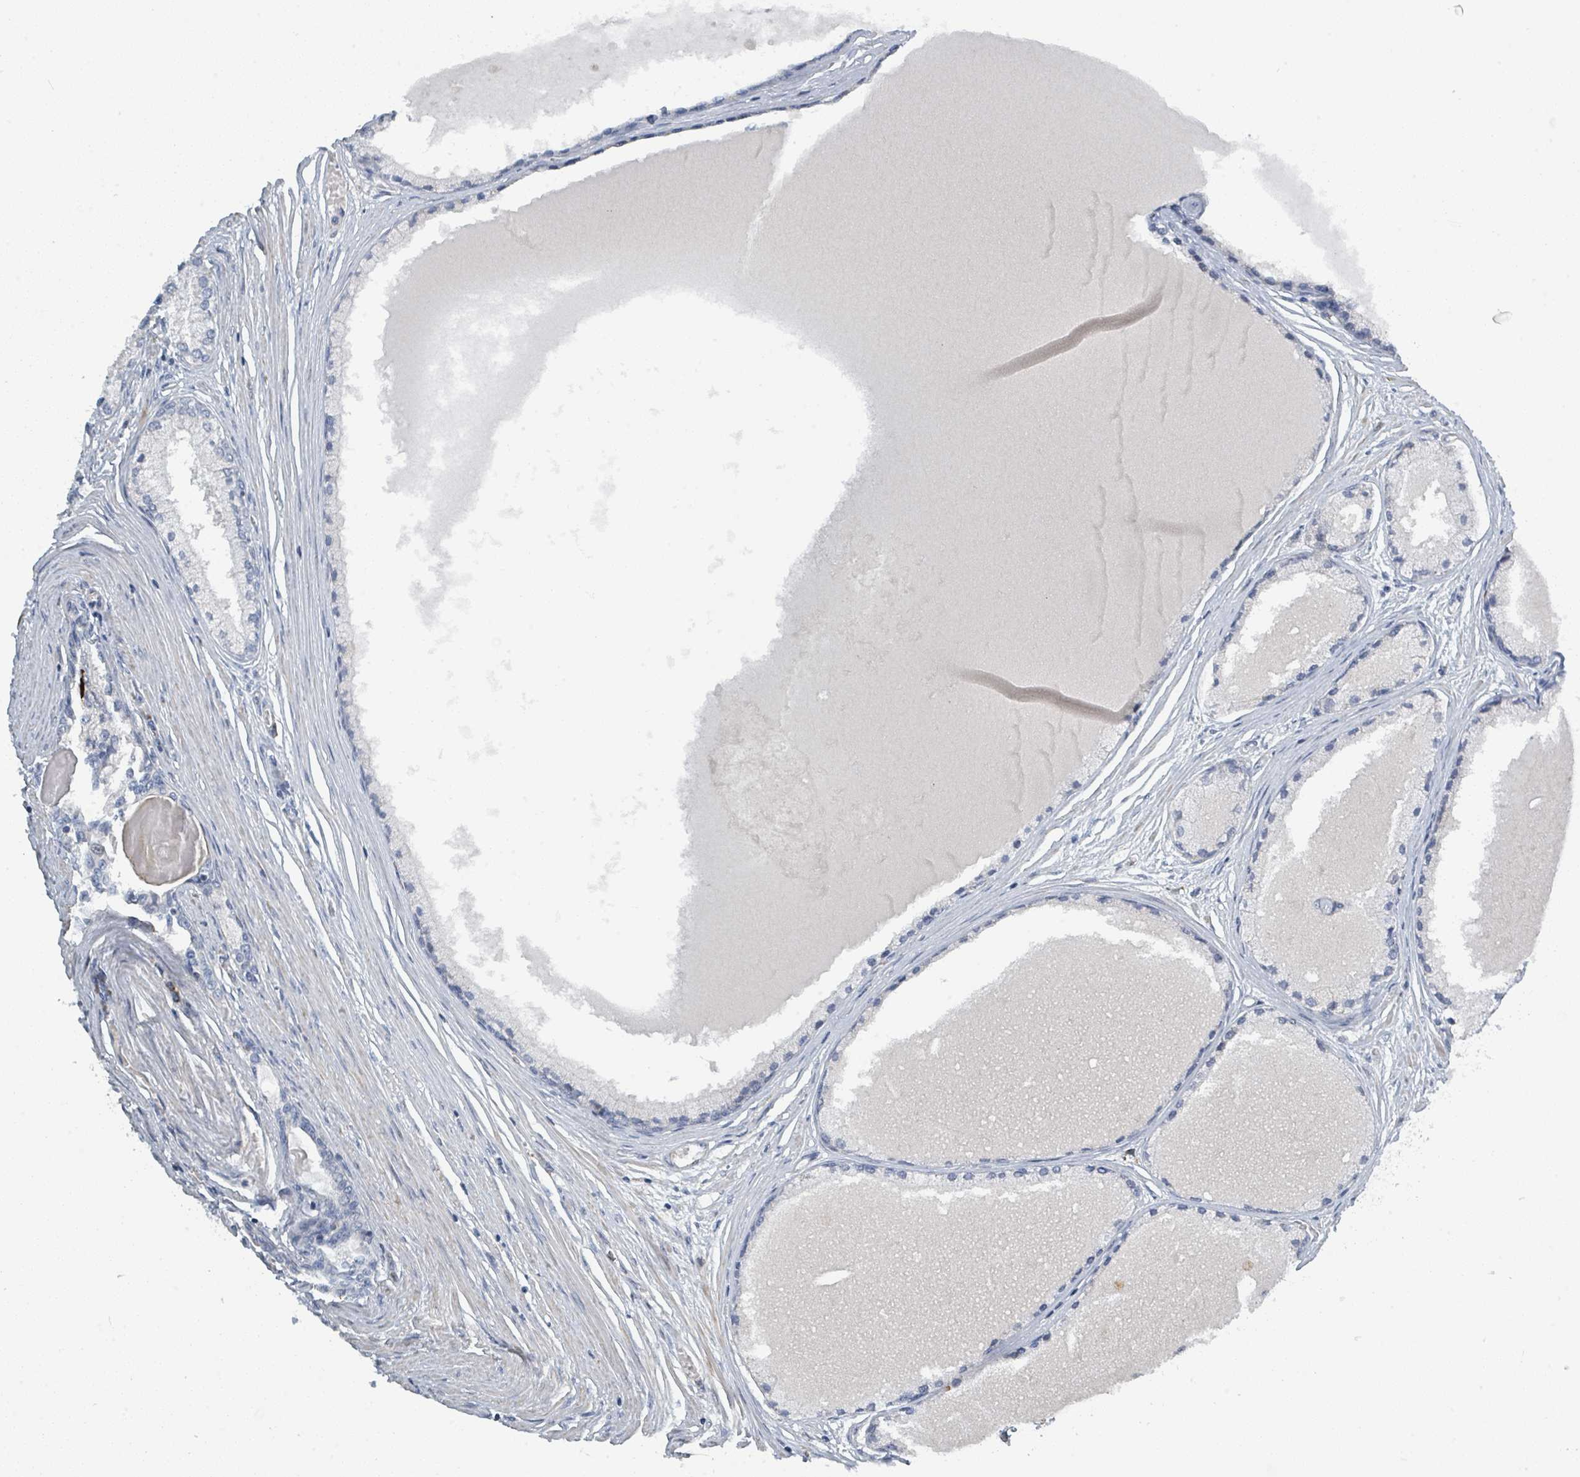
{"staining": {"intensity": "negative", "quantity": "none", "location": "none"}, "tissue": "prostate cancer", "cell_type": "Tumor cells", "image_type": "cancer", "snomed": [{"axis": "morphology", "description": "Adenocarcinoma, High grade"}, {"axis": "topography", "description": "Prostate"}], "caption": "Photomicrograph shows no protein staining in tumor cells of prostate high-grade adenocarcinoma tissue.", "gene": "RAB33B", "patient": {"sex": "male", "age": 74}}